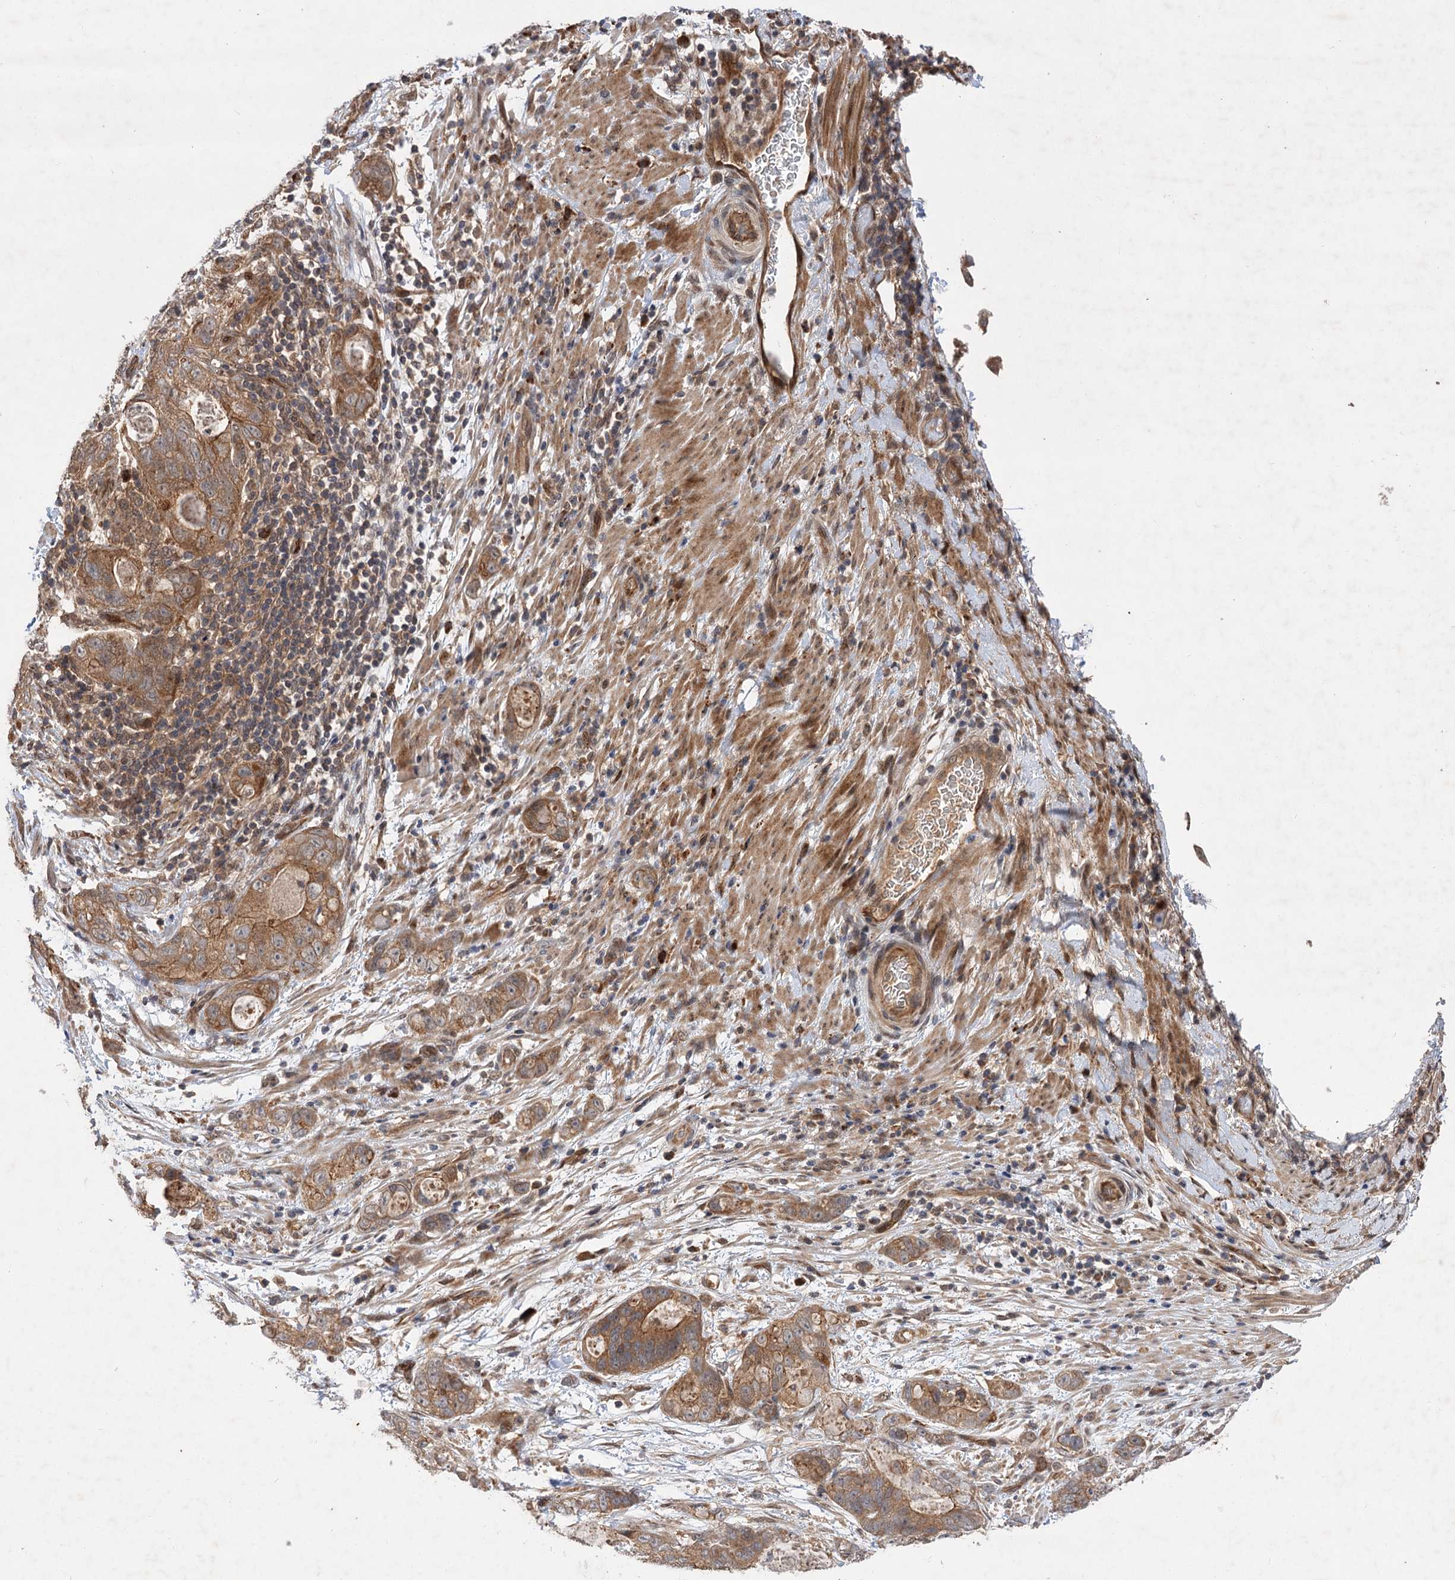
{"staining": {"intensity": "moderate", "quantity": ">75%", "location": "cytoplasmic/membranous"}, "tissue": "stomach cancer", "cell_type": "Tumor cells", "image_type": "cancer", "snomed": [{"axis": "morphology", "description": "Normal tissue, NOS"}, {"axis": "morphology", "description": "Adenocarcinoma, NOS"}, {"axis": "topography", "description": "Stomach"}], "caption": "Human adenocarcinoma (stomach) stained for a protein (brown) reveals moderate cytoplasmic/membranous positive expression in approximately >75% of tumor cells.", "gene": "FBXW8", "patient": {"sex": "female", "age": 89}}